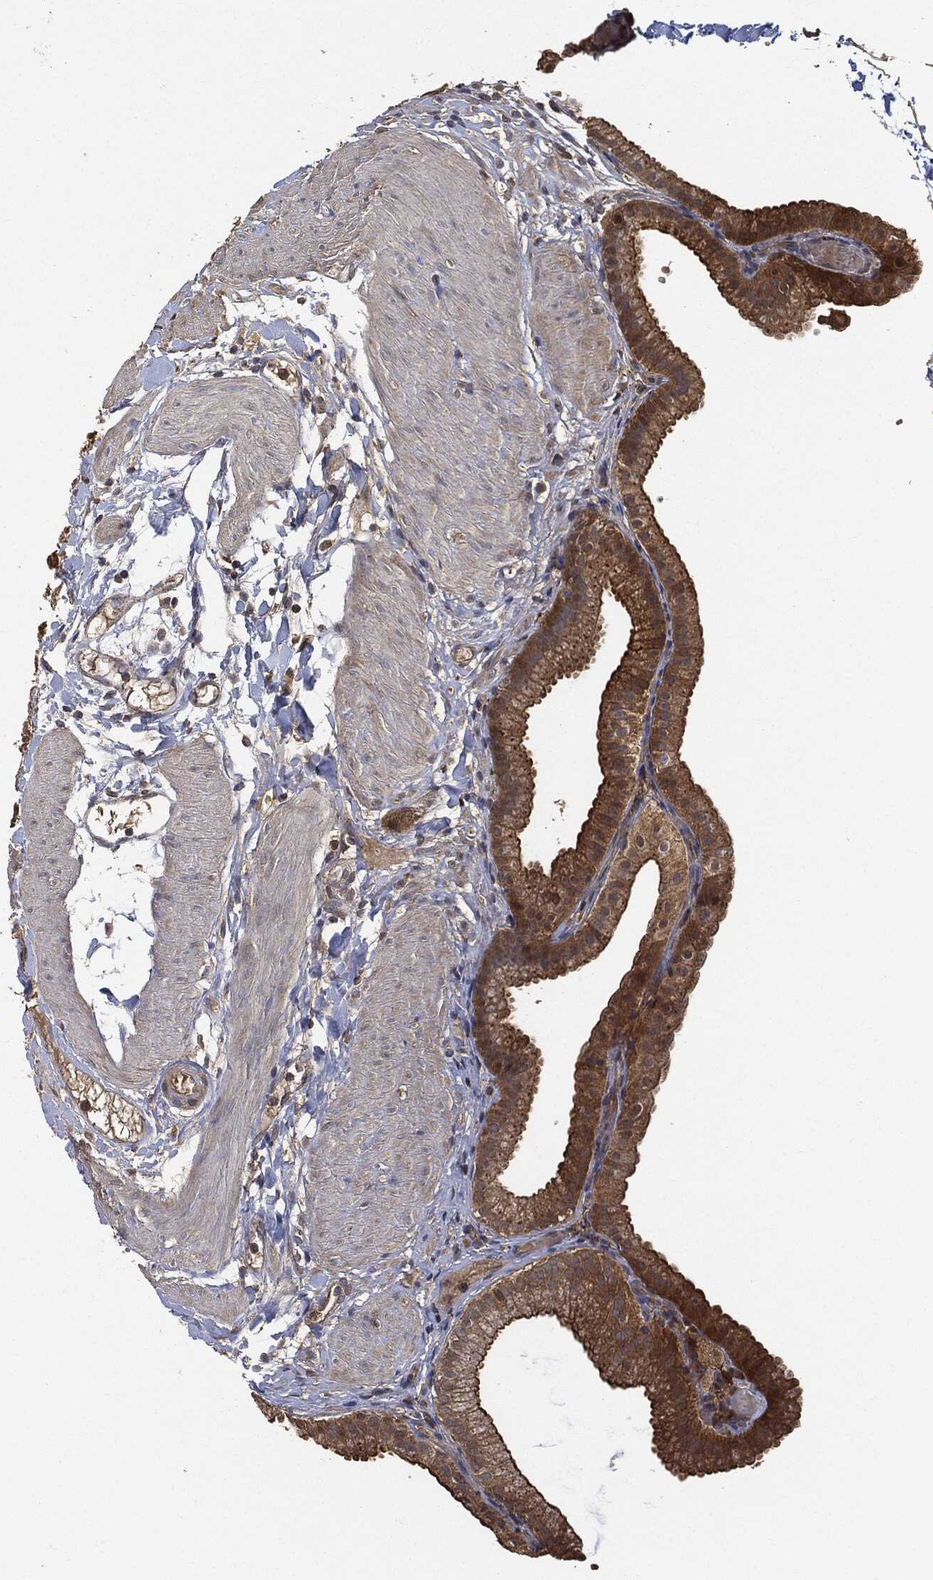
{"staining": {"intensity": "moderate", "quantity": ">75%", "location": "cytoplasmic/membranous"}, "tissue": "gallbladder", "cell_type": "Glandular cells", "image_type": "normal", "snomed": [{"axis": "morphology", "description": "Normal tissue, NOS"}, {"axis": "topography", "description": "Gallbladder"}, {"axis": "topography", "description": "Peripheral nerve tissue"}], "caption": "An IHC histopathology image of benign tissue is shown. Protein staining in brown shows moderate cytoplasmic/membranous positivity in gallbladder within glandular cells. Nuclei are stained in blue.", "gene": "BRAF", "patient": {"sex": "female", "age": 45}}